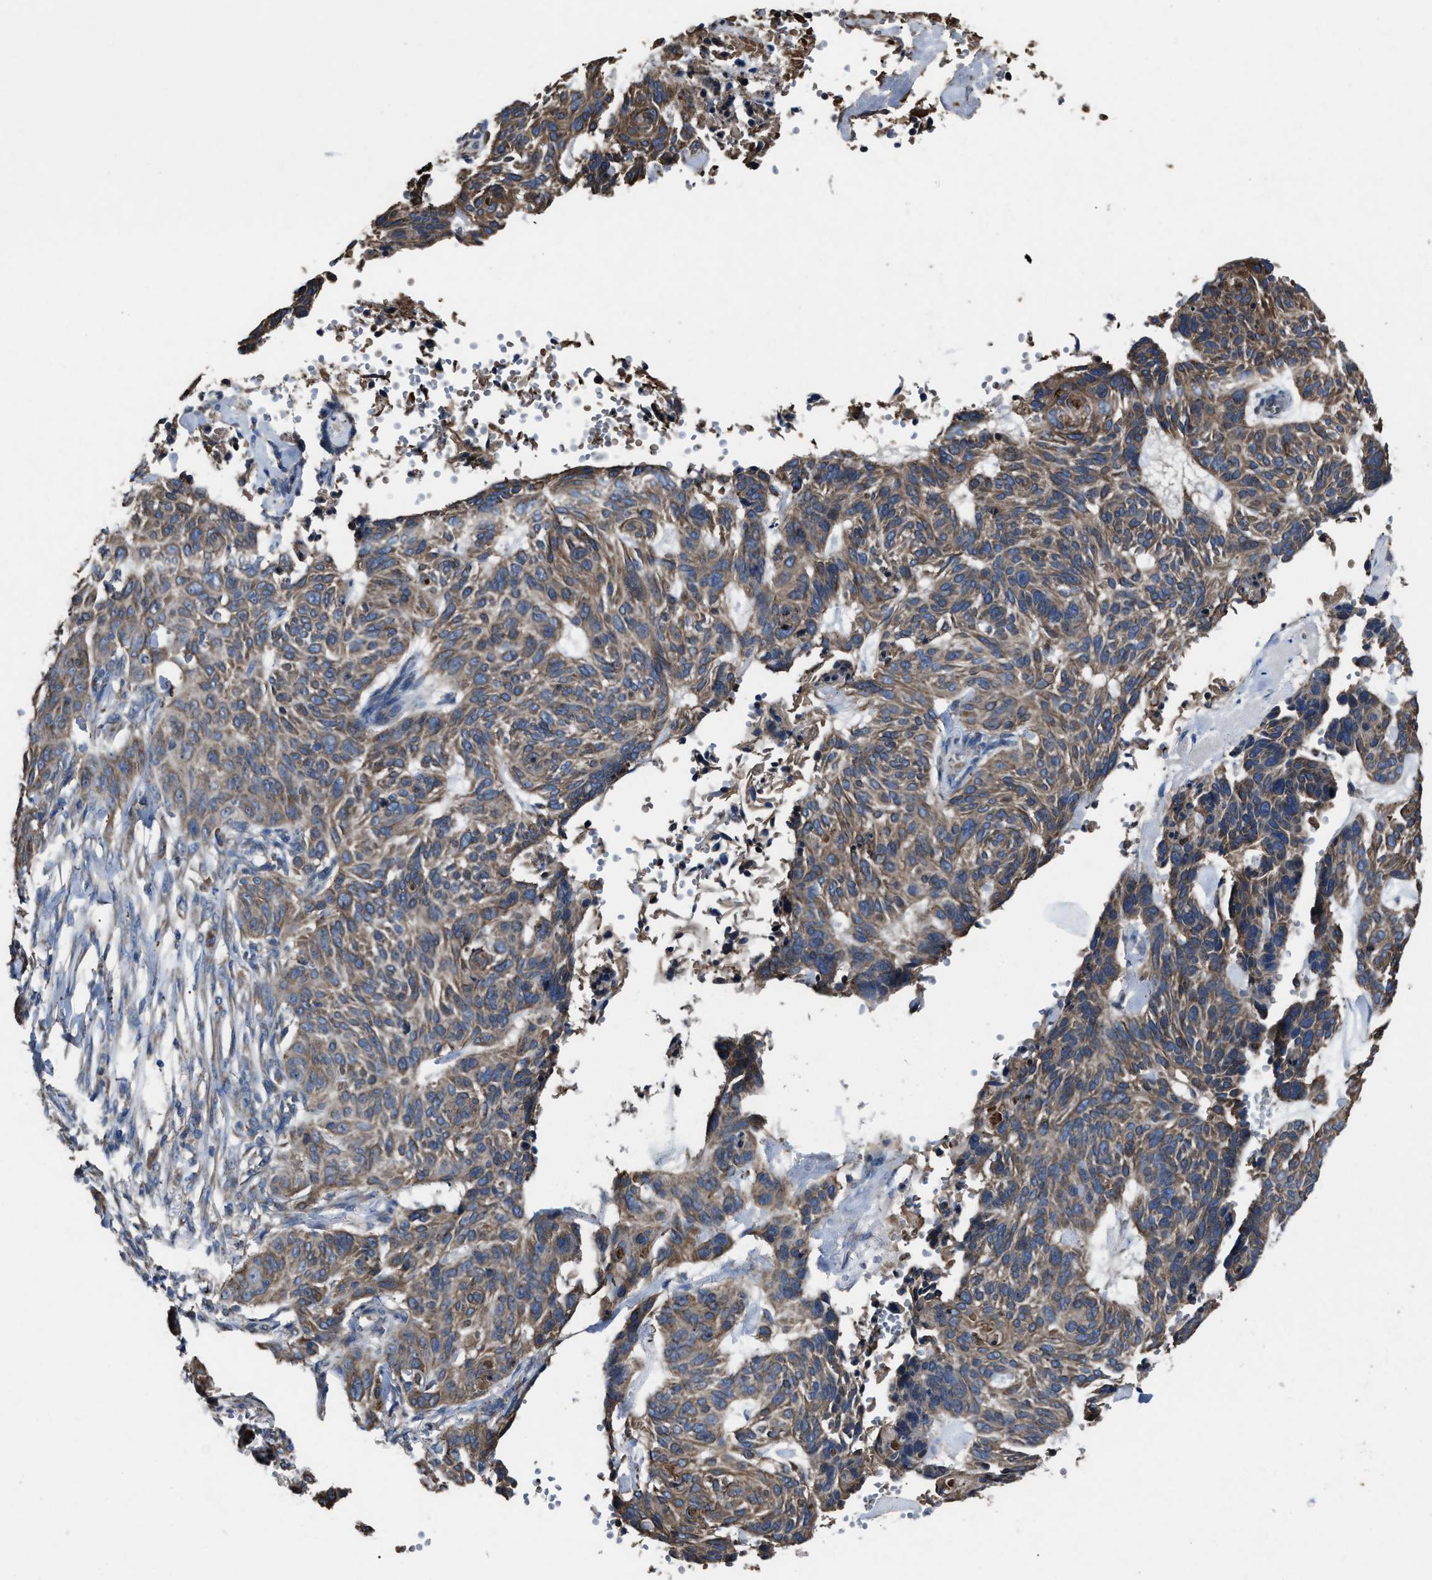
{"staining": {"intensity": "weak", "quantity": ">75%", "location": "cytoplasmic/membranous"}, "tissue": "skin cancer", "cell_type": "Tumor cells", "image_type": "cancer", "snomed": [{"axis": "morphology", "description": "Basal cell carcinoma"}, {"axis": "topography", "description": "Skin"}], "caption": "Protein staining of skin basal cell carcinoma tissue demonstrates weak cytoplasmic/membranous staining in about >75% of tumor cells. Nuclei are stained in blue.", "gene": "UPF1", "patient": {"sex": "male", "age": 85}}